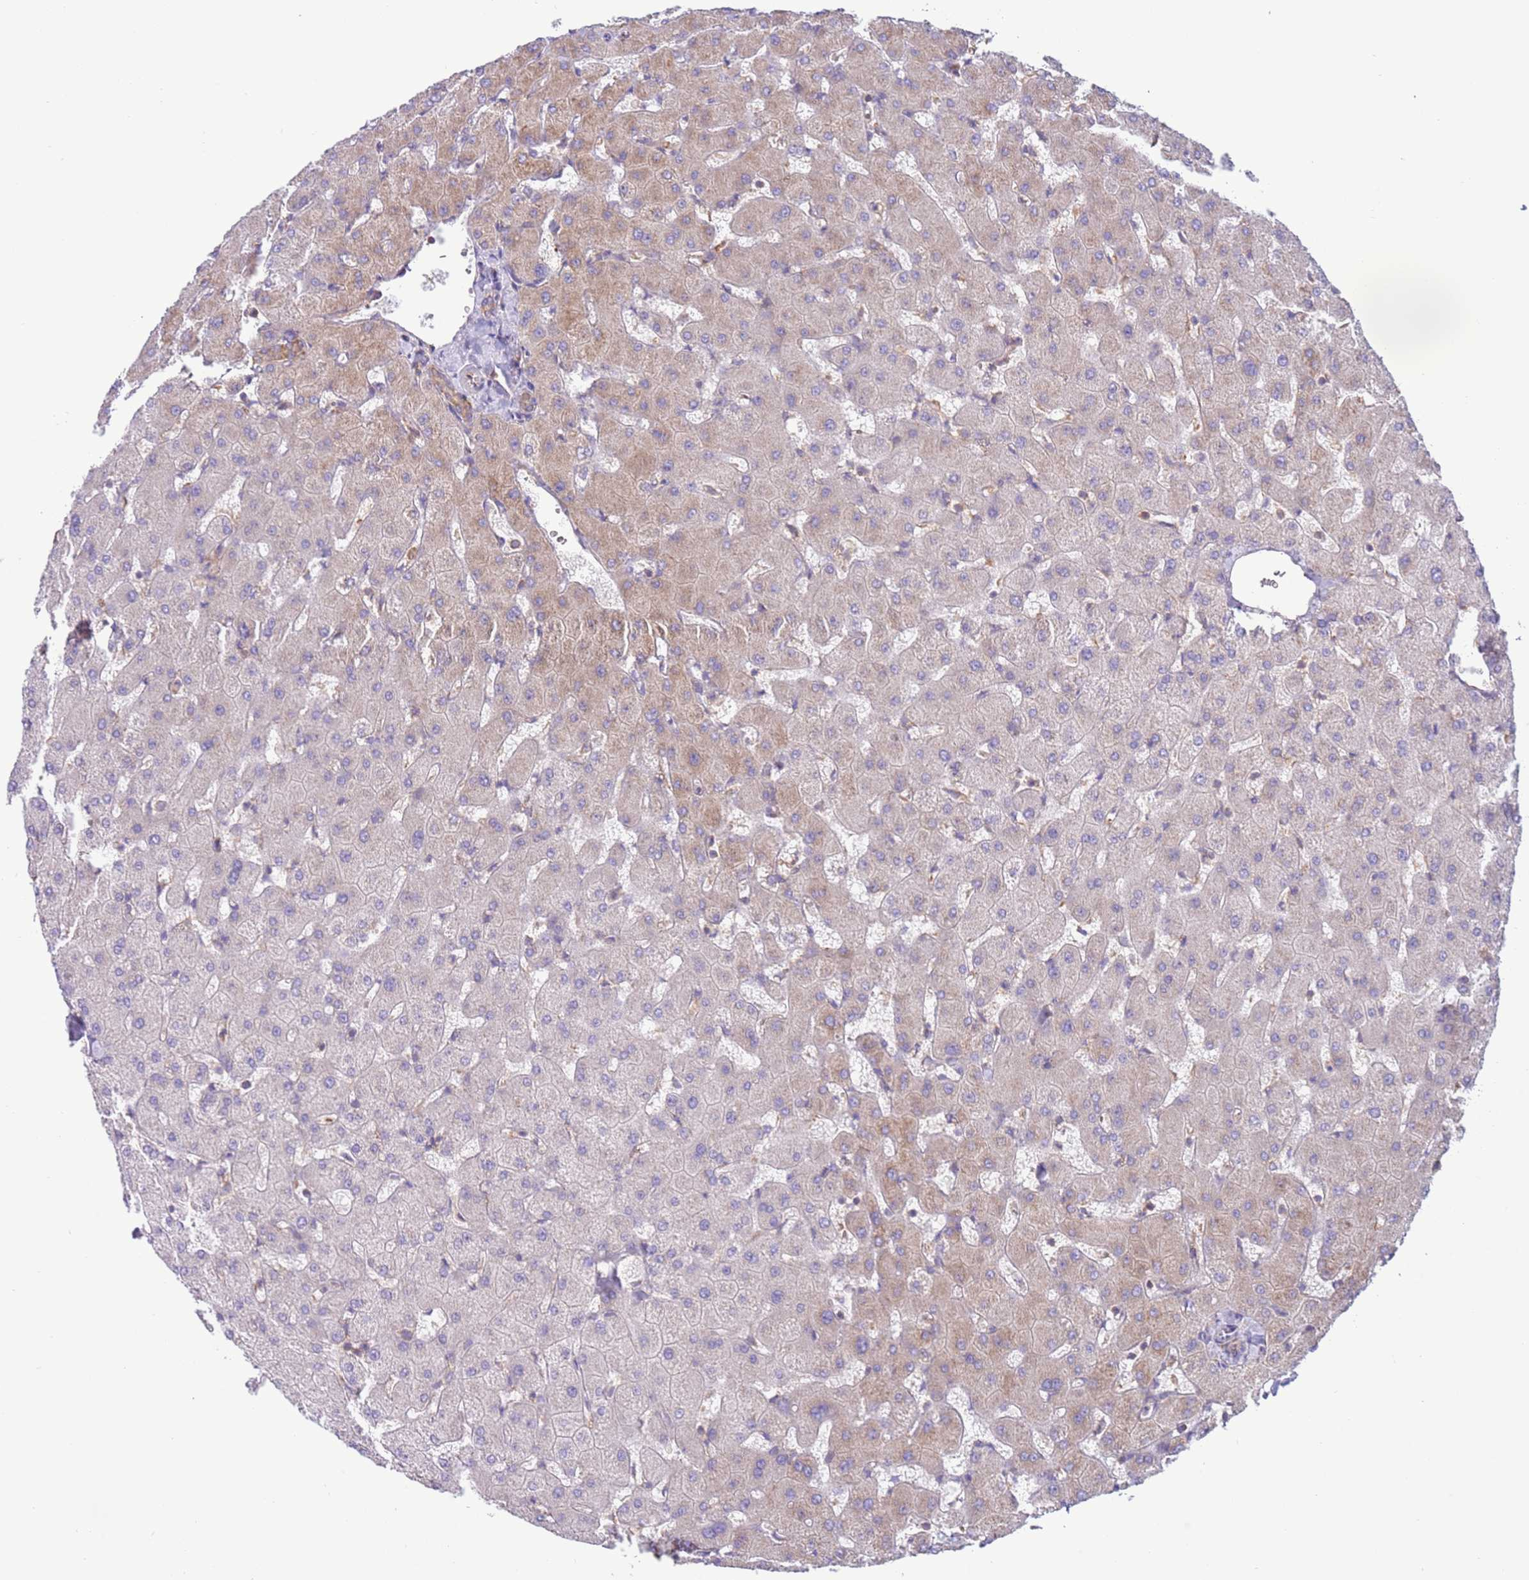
{"staining": {"intensity": "negative", "quantity": "none", "location": "none"}, "tissue": "liver", "cell_type": "Cholangiocytes", "image_type": "normal", "snomed": [{"axis": "morphology", "description": "Normal tissue, NOS"}, {"axis": "topography", "description": "Liver"}], "caption": "IHC image of normal human liver stained for a protein (brown), which exhibits no positivity in cholangiocytes. (DAB IHC with hematoxylin counter stain).", "gene": "VARS1", "patient": {"sex": "female", "age": 63}}